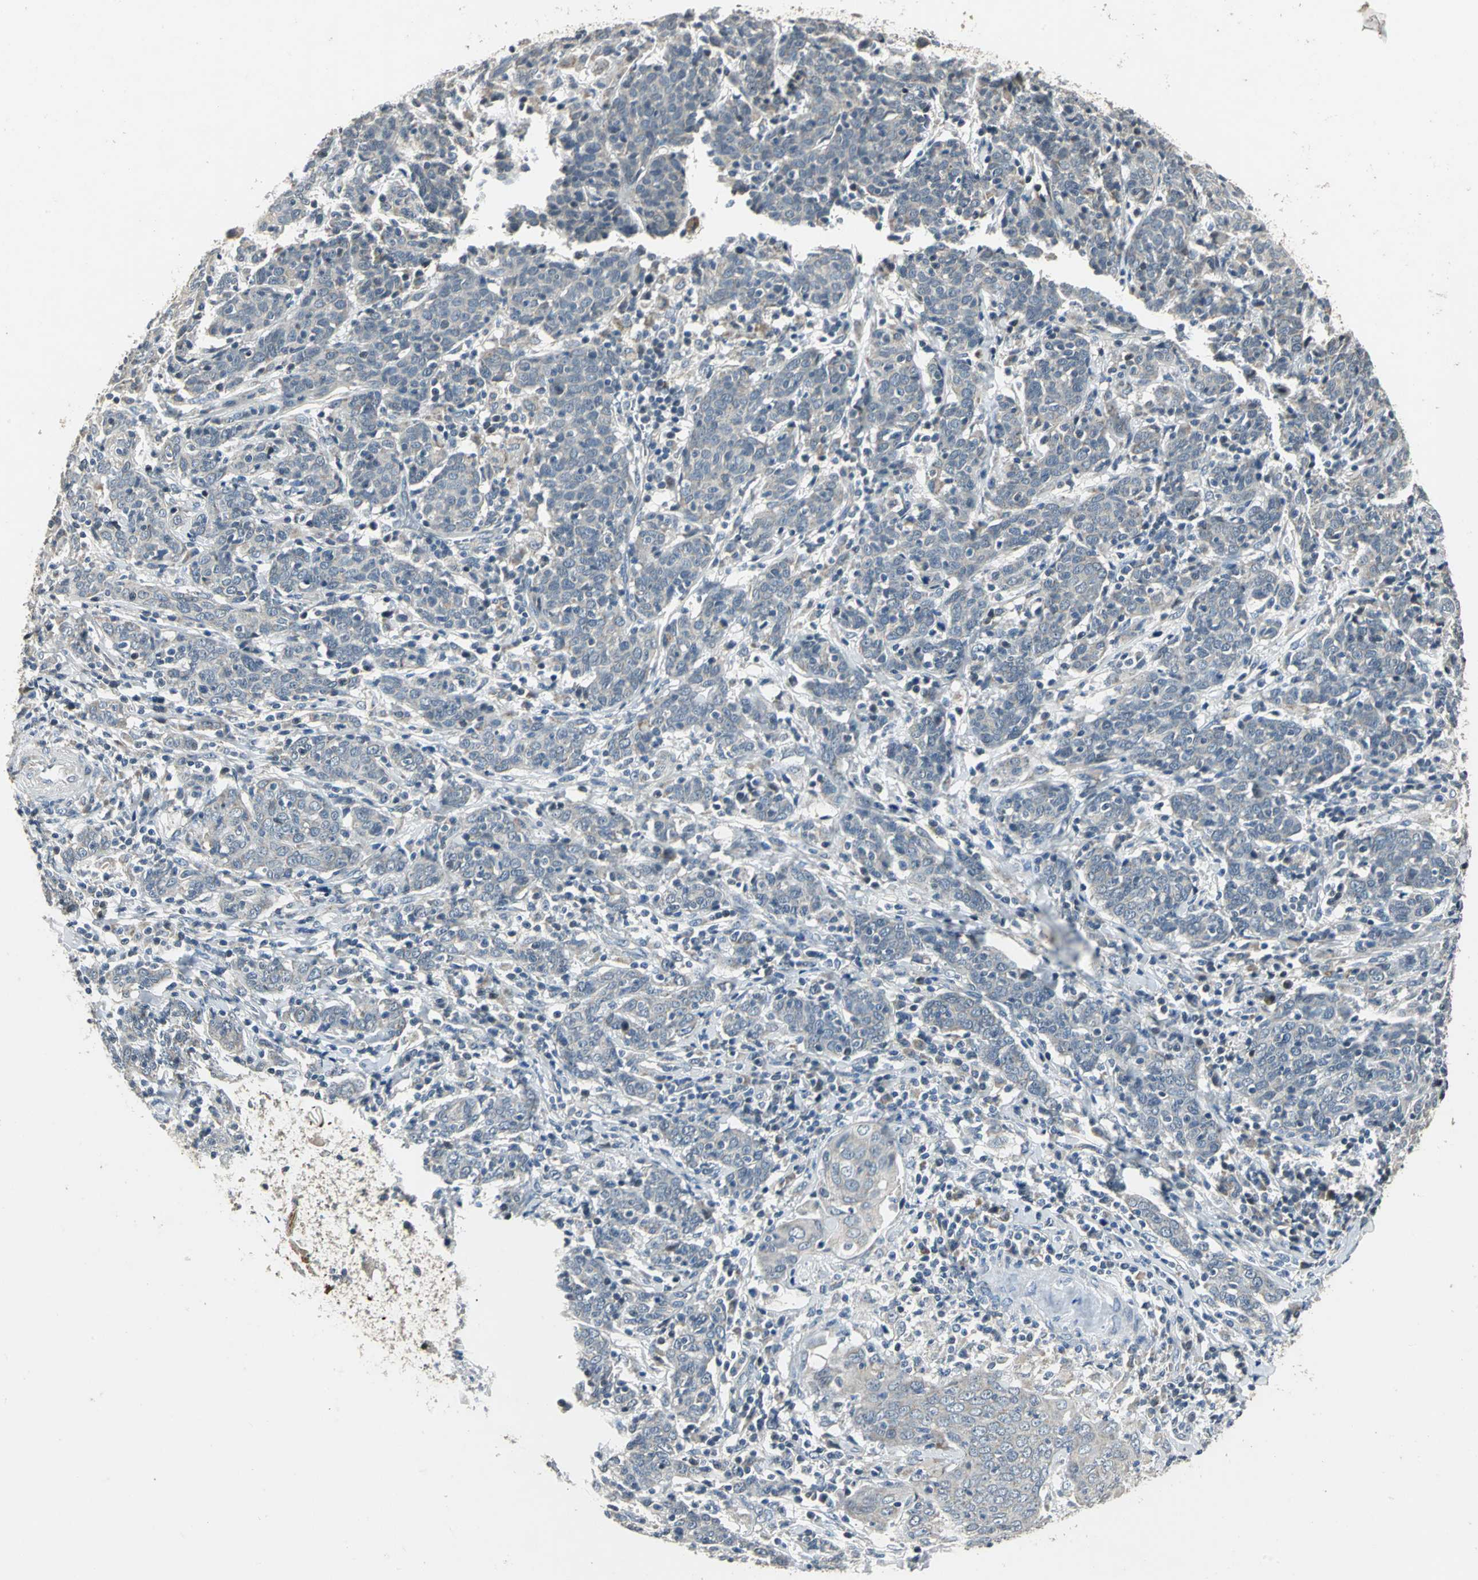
{"staining": {"intensity": "moderate", "quantity": "<25%", "location": "cytoplasmic/membranous"}, "tissue": "cervical cancer", "cell_type": "Tumor cells", "image_type": "cancer", "snomed": [{"axis": "morphology", "description": "Normal tissue, NOS"}, {"axis": "morphology", "description": "Squamous cell carcinoma, NOS"}, {"axis": "topography", "description": "Cervix"}], "caption": "Brown immunohistochemical staining in cervical cancer reveals moderate cytoplasmic/membranous expression in approximately <25% of tumor cells. The staining was performed using DAB (3,3'-diaminobenzidine), with brown indicating positive protein expression. Nuclei are stained blue with hematoxylin.", "gene": "JADE3", "patient": {"sex": "female", "age": 67}}